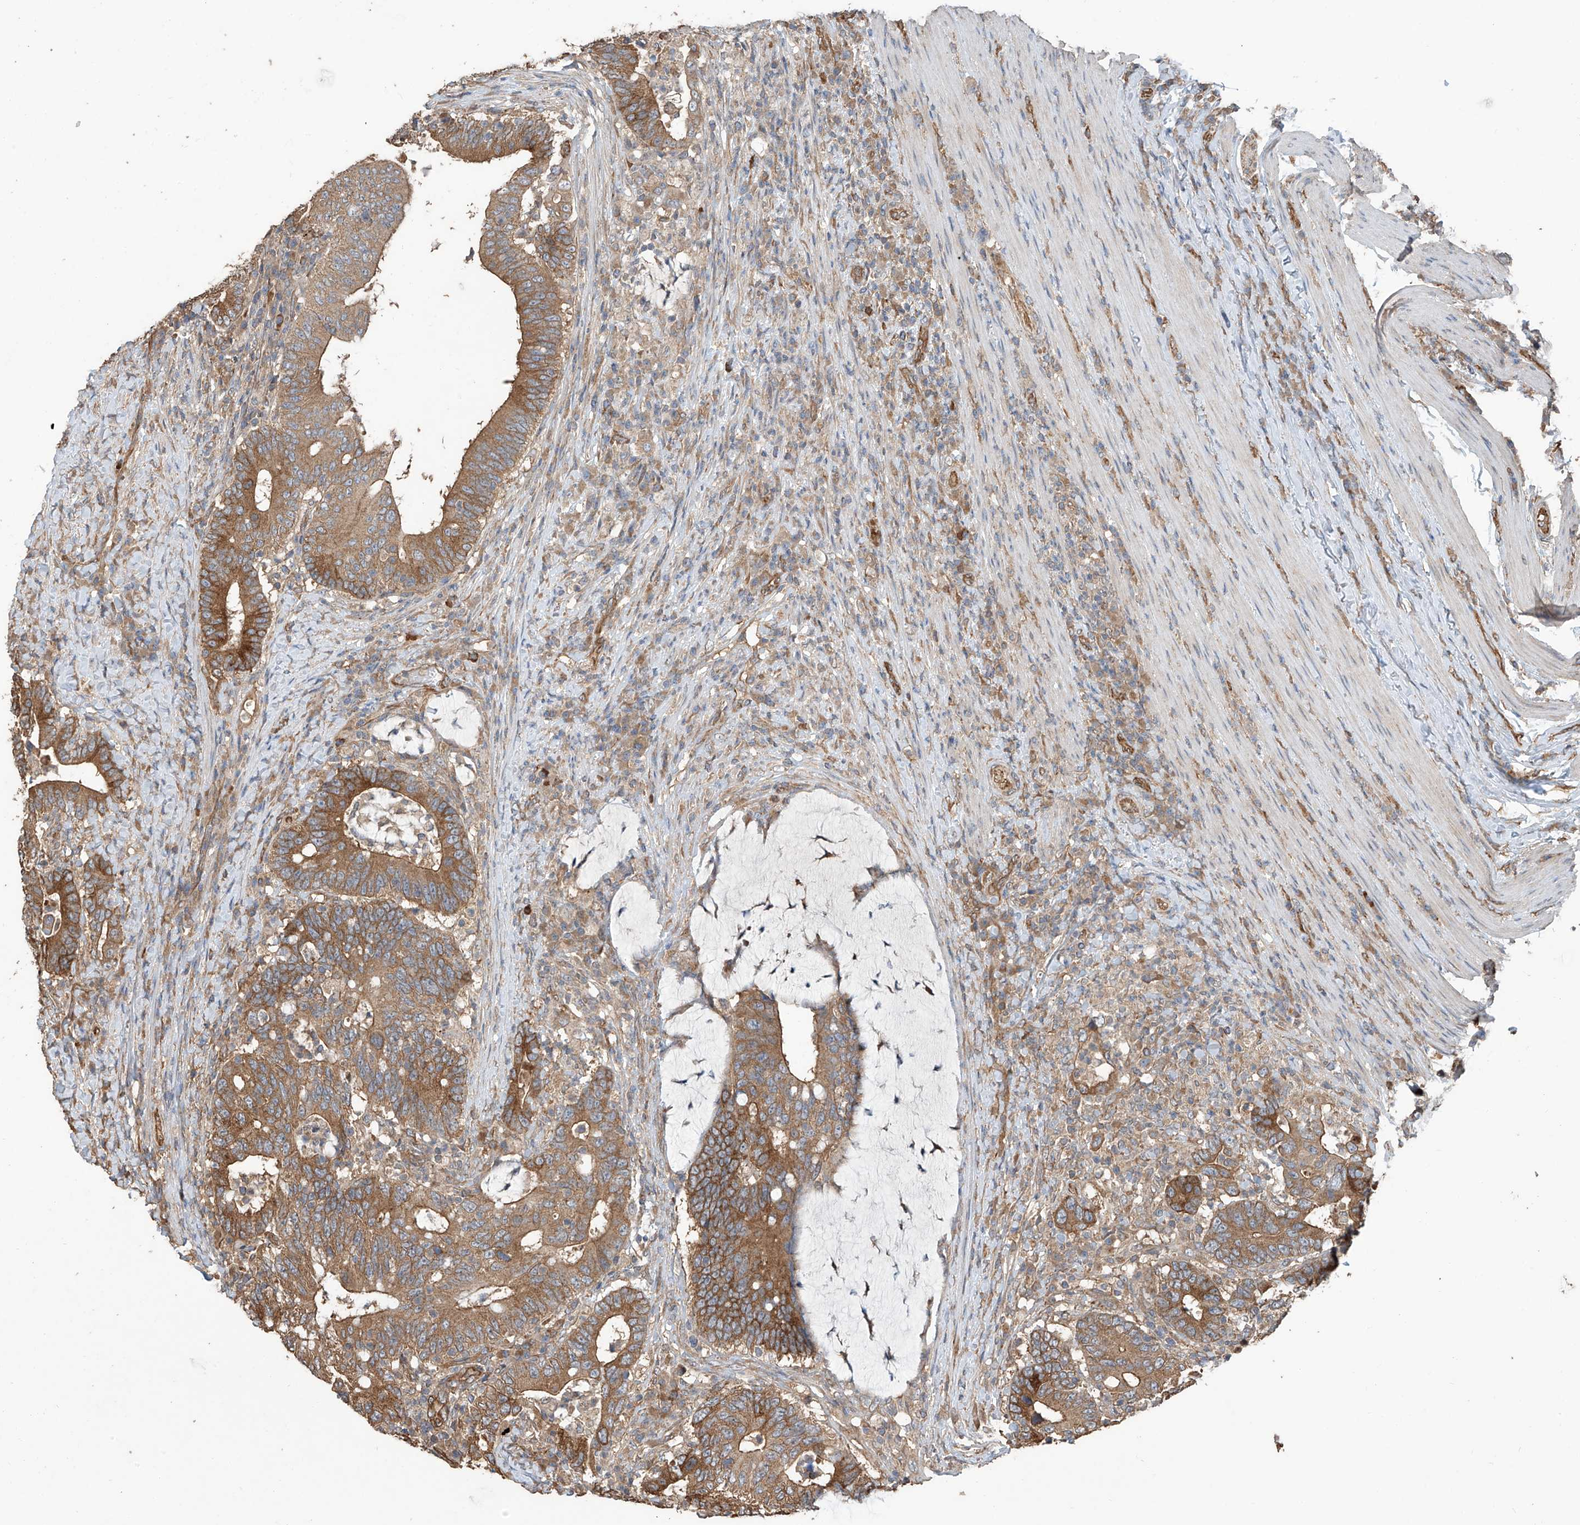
{"staining": {"intensity": "moderate", "quantity": ">75%", "location": "cytoplasmic/membranous"}, "tissue": "colorectal cancer", "cell_type": "Tumor cells", "image_type": "cancer", "snomed": [{"axis": "morphology", "description": "Adenocarcinoma, NOS"}, {"axis": "topography", "description": "Colon"}], "caption": "DAB immunohistochemical staining of human colorectal adenocarcinoma demonstrates moderate cytoplasmic/membranous protein expression in approximately >75% of tumor cells.", "gene": "AGBL5", "patient": {"sex": "female", "age": 66}}